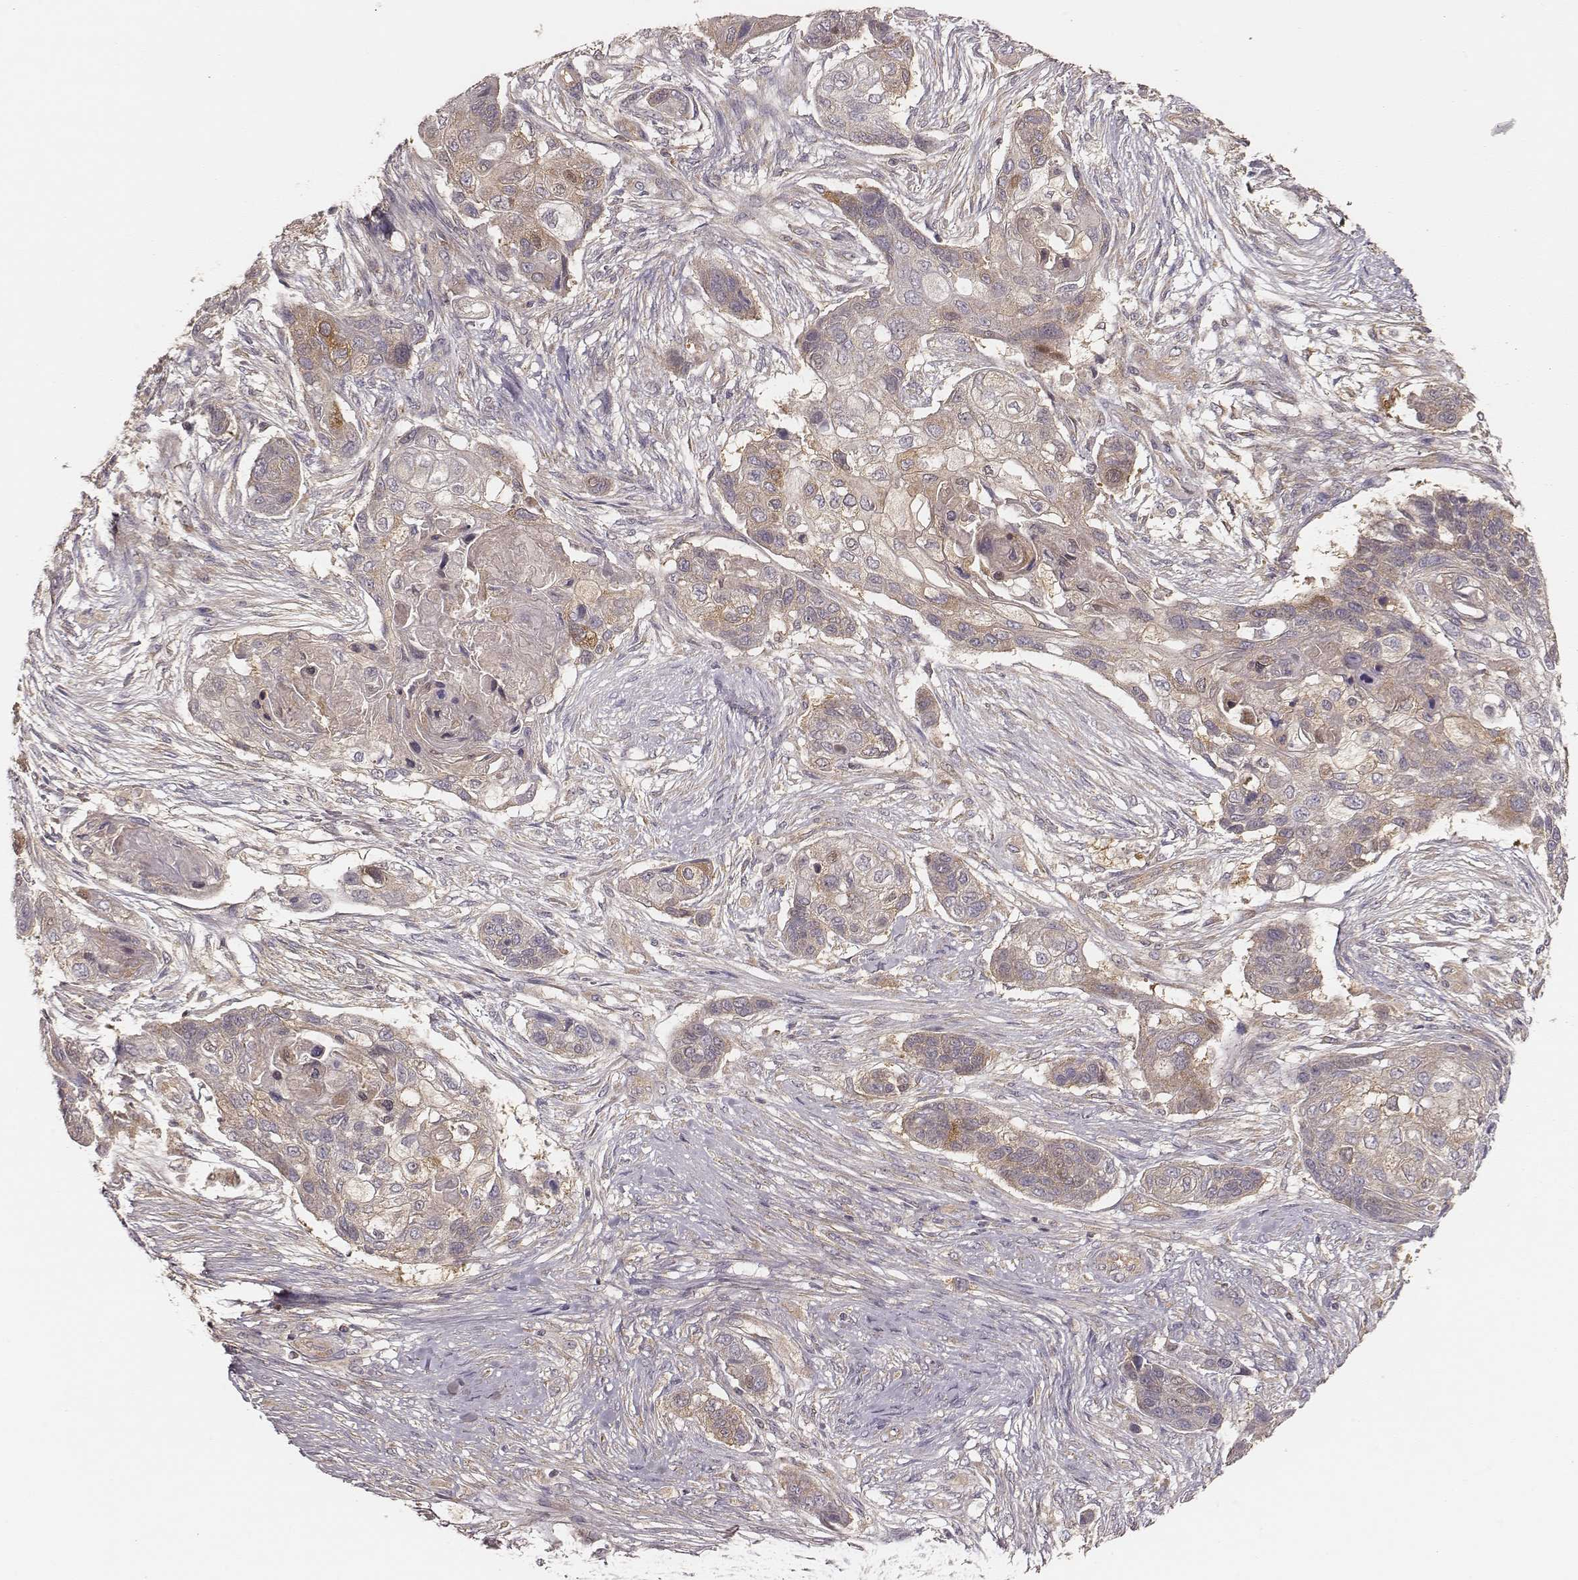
{"staining": {"intensity": "weak", "quantity": "25%-75%", "location": "cytoplasmic/membranous"}, "tissue": "lung cancer", "cell_type": "Tumor cells", "image_type": "cancer", "snomed": [{"axis": "morphology", "description": "Squamous cell carcinoma, NOS"}, {"axis": "topography", "description": "Lung"}], "caption": "Protein staining exhibits weak cytoplasmic/membranous positivity in approximately 25%-75% of tumor cells in squamous cell carcinoma (lung).", "gene": "CARS1", "patient": {"sex": "male", "age": 69}}